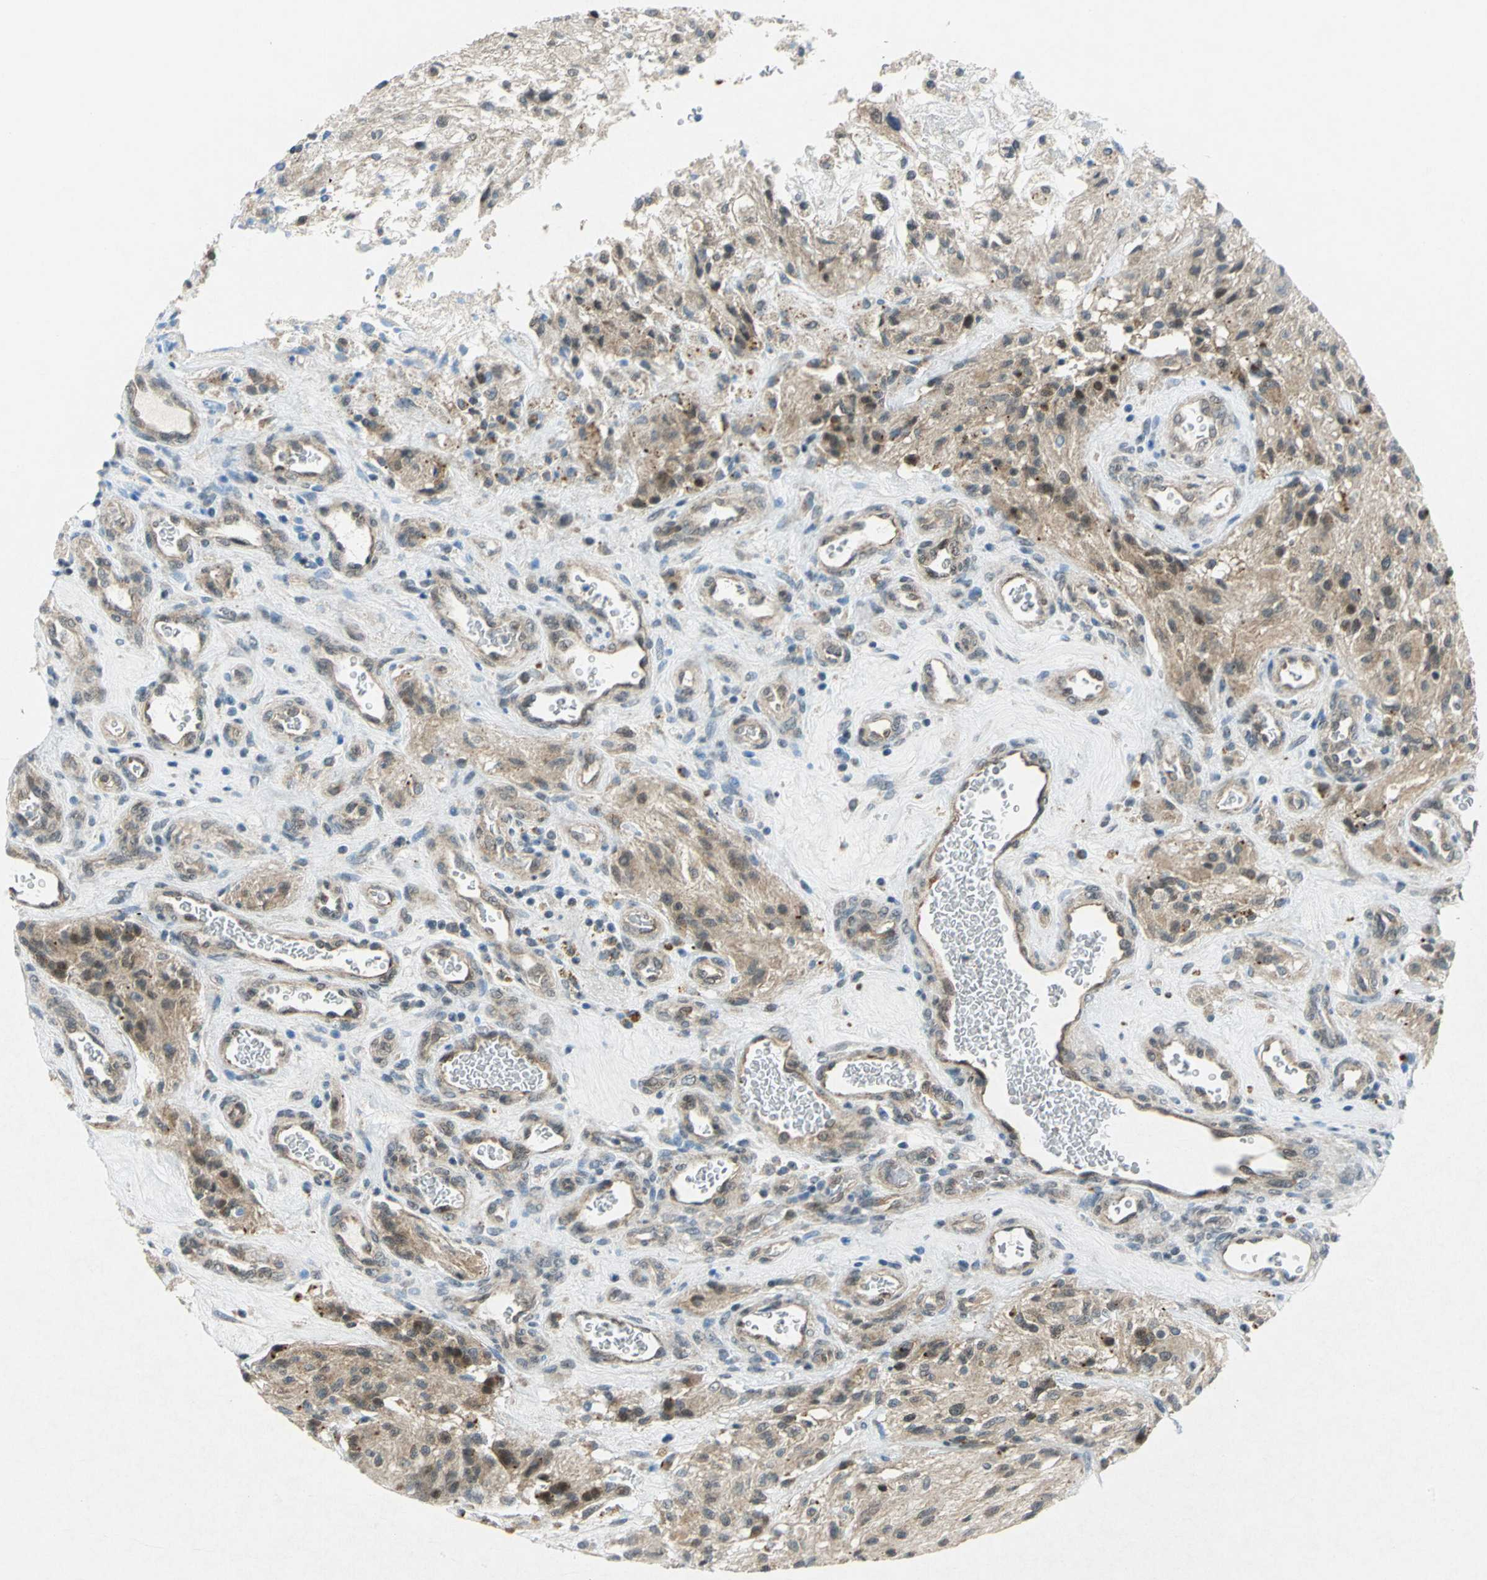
{"staining": {"intensity": "weak", "quantity": "25%-75%", "location": "cytoplasmic/membranous,nuclear"}, "tissue": "glioma", "cell_type": "Tumor cells", "image_type": "cancer", "snomed": [{"axis": "morphology", "description": "Normal tissue, NOS"}, {"axis": "morphology", "description": "Glioma, malignant, High grade"}, {"axis": "topography", "description": "Cerebral cortex"}], "caption": "Immunohistochemical staining of human glioma demonstrates weak cytoplasmic/membranous and nuclear protein expression in about 25%-75% of tumor cells.", "gene": "PIN1", "patient": {"sex": "male", "age": 56}}